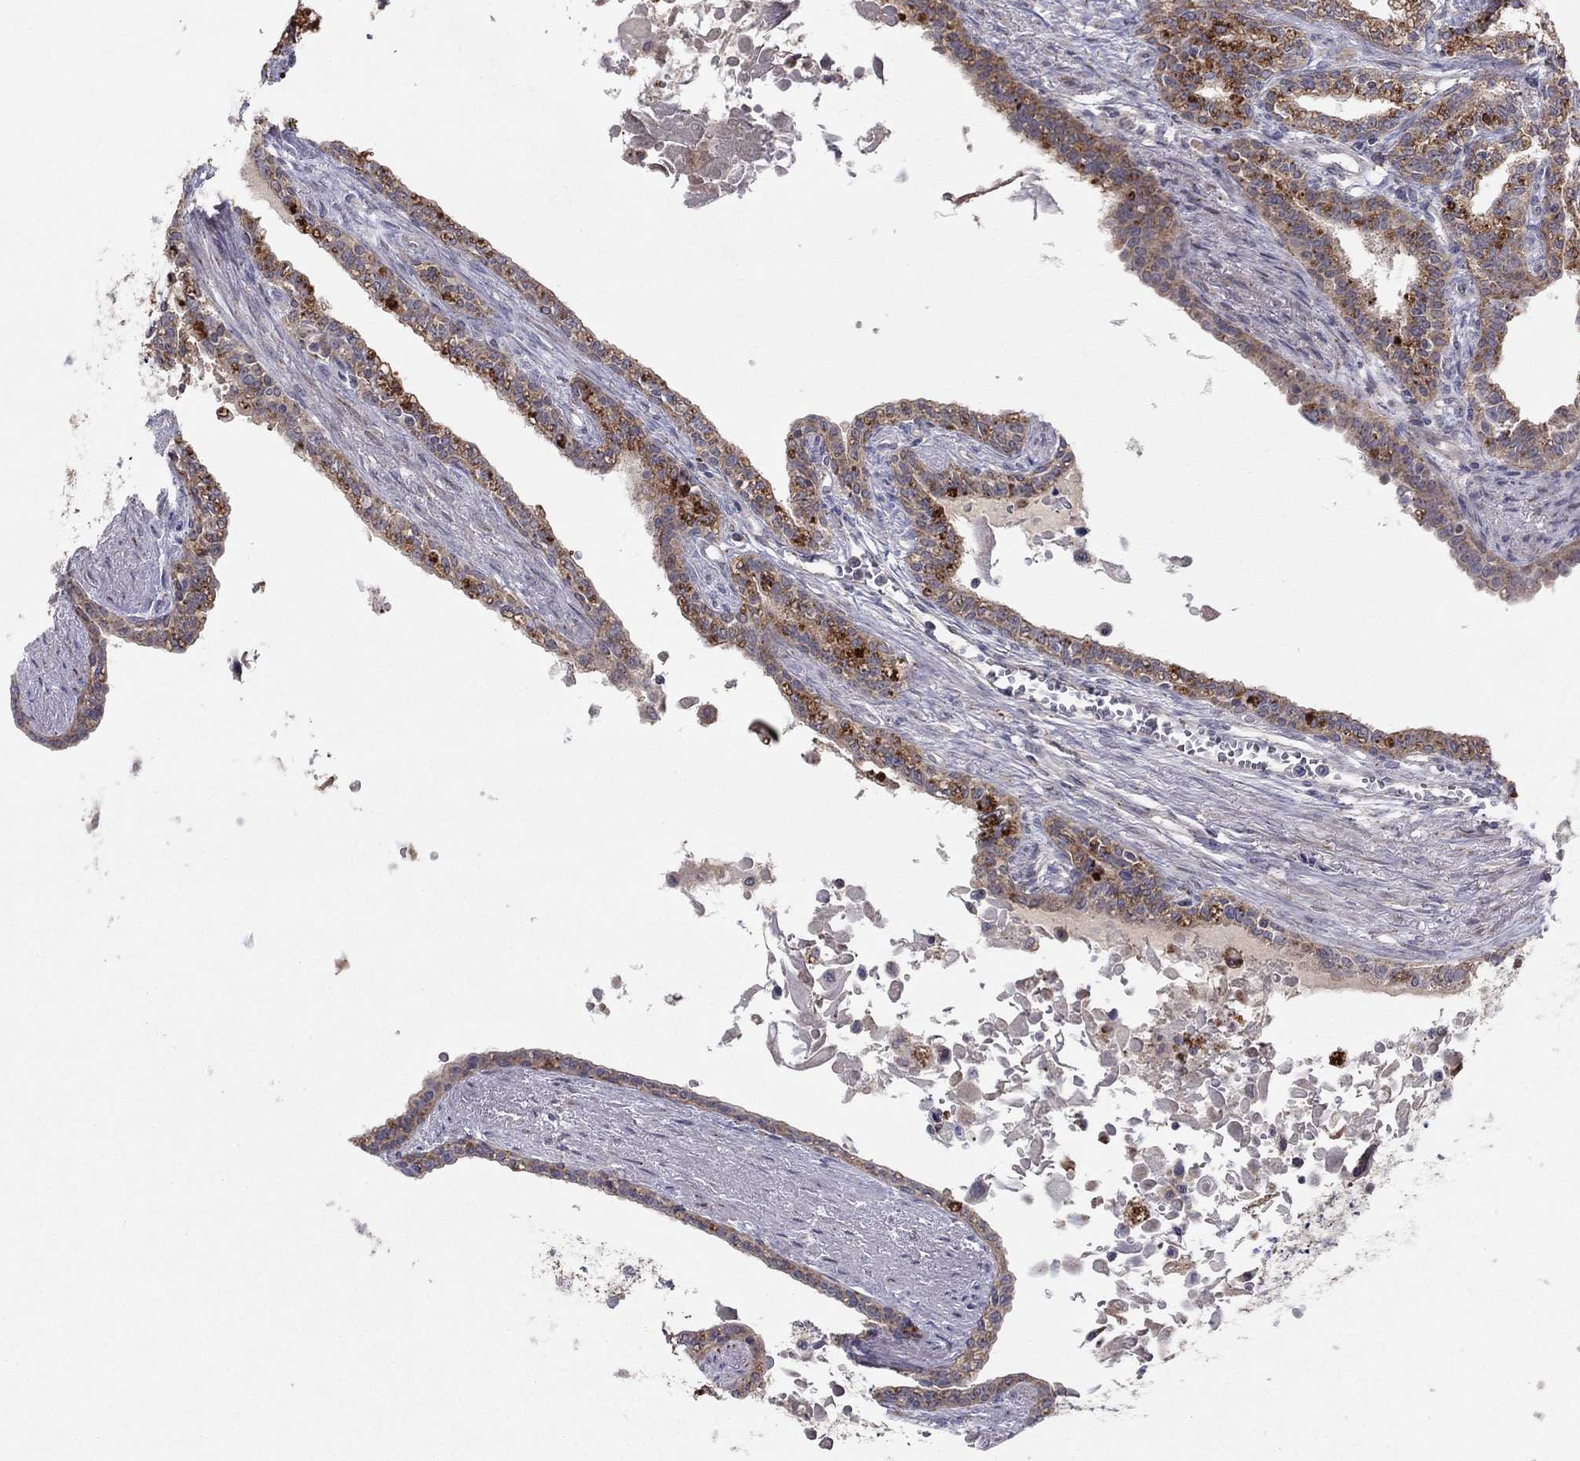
{"staining": {"intensity": "strong", "quantity": "25%-75%", "location": "cytoplasmic/membranous"}, "tissue": "seminal vesicle", "cell_type": "Glandular cells", "image_type": "normal", "snomed": [{"axis": "morphology", "description": "Normal tissue, NOS"}, {"axis": "morphology", "description": "Urothelial carcinoma, NOS"}, {"axis": "topography", "description": "Urinary bladder"}, {"axis": "topography", "description": "Seminal veicle"}], "caption": "The immunohistochemical stain highlights strong cytoplasmic/membranous staining in glandular cells of benign seminal vesicle. (DAB (3,3'-diaminobenzidine) IHC, brown staining for protein, blue staining for nuclei).", "gene": "CRACDL", "patient": {"sex": "male", "age": 76}}